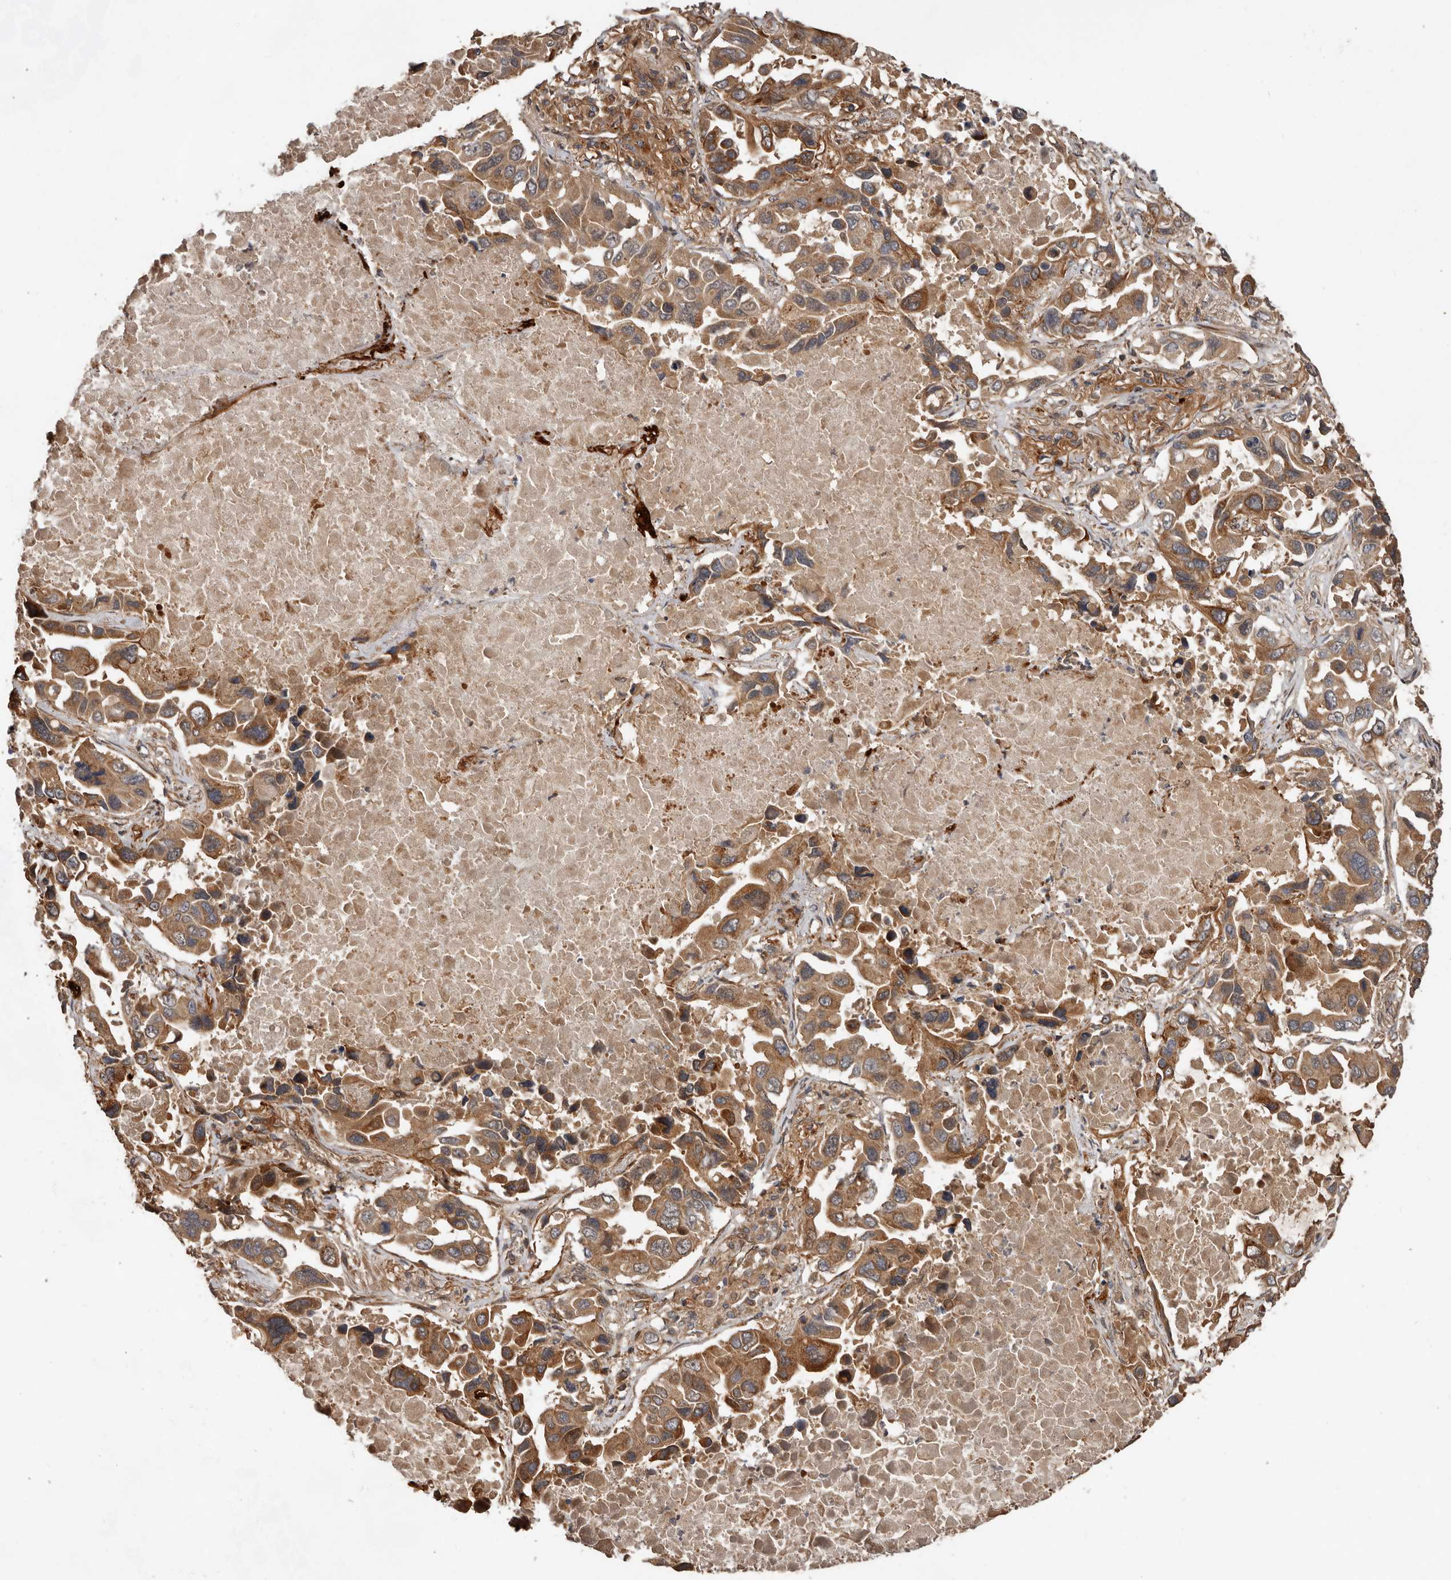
{"staining": {"intensity": "moderate", "quantity": ">75%", "location": "cytoplasmic/membranous"}, "tissue": "lung cancer", "cell_type": "Tumor cells", "image_type": "cancer", "snomed": [{"axis": "morphology", "description": "Adenocarcinoma, NOS"}, {"axis": "topography", "description": "Lung"}], "caption": "Tumor cells reveal moderate cytoplasmic/membranous expression in approximately >75% of cells in adenocarcinoma (lung).", "gene": "STK36", "patient": {"sex": "male", "age": 64}}